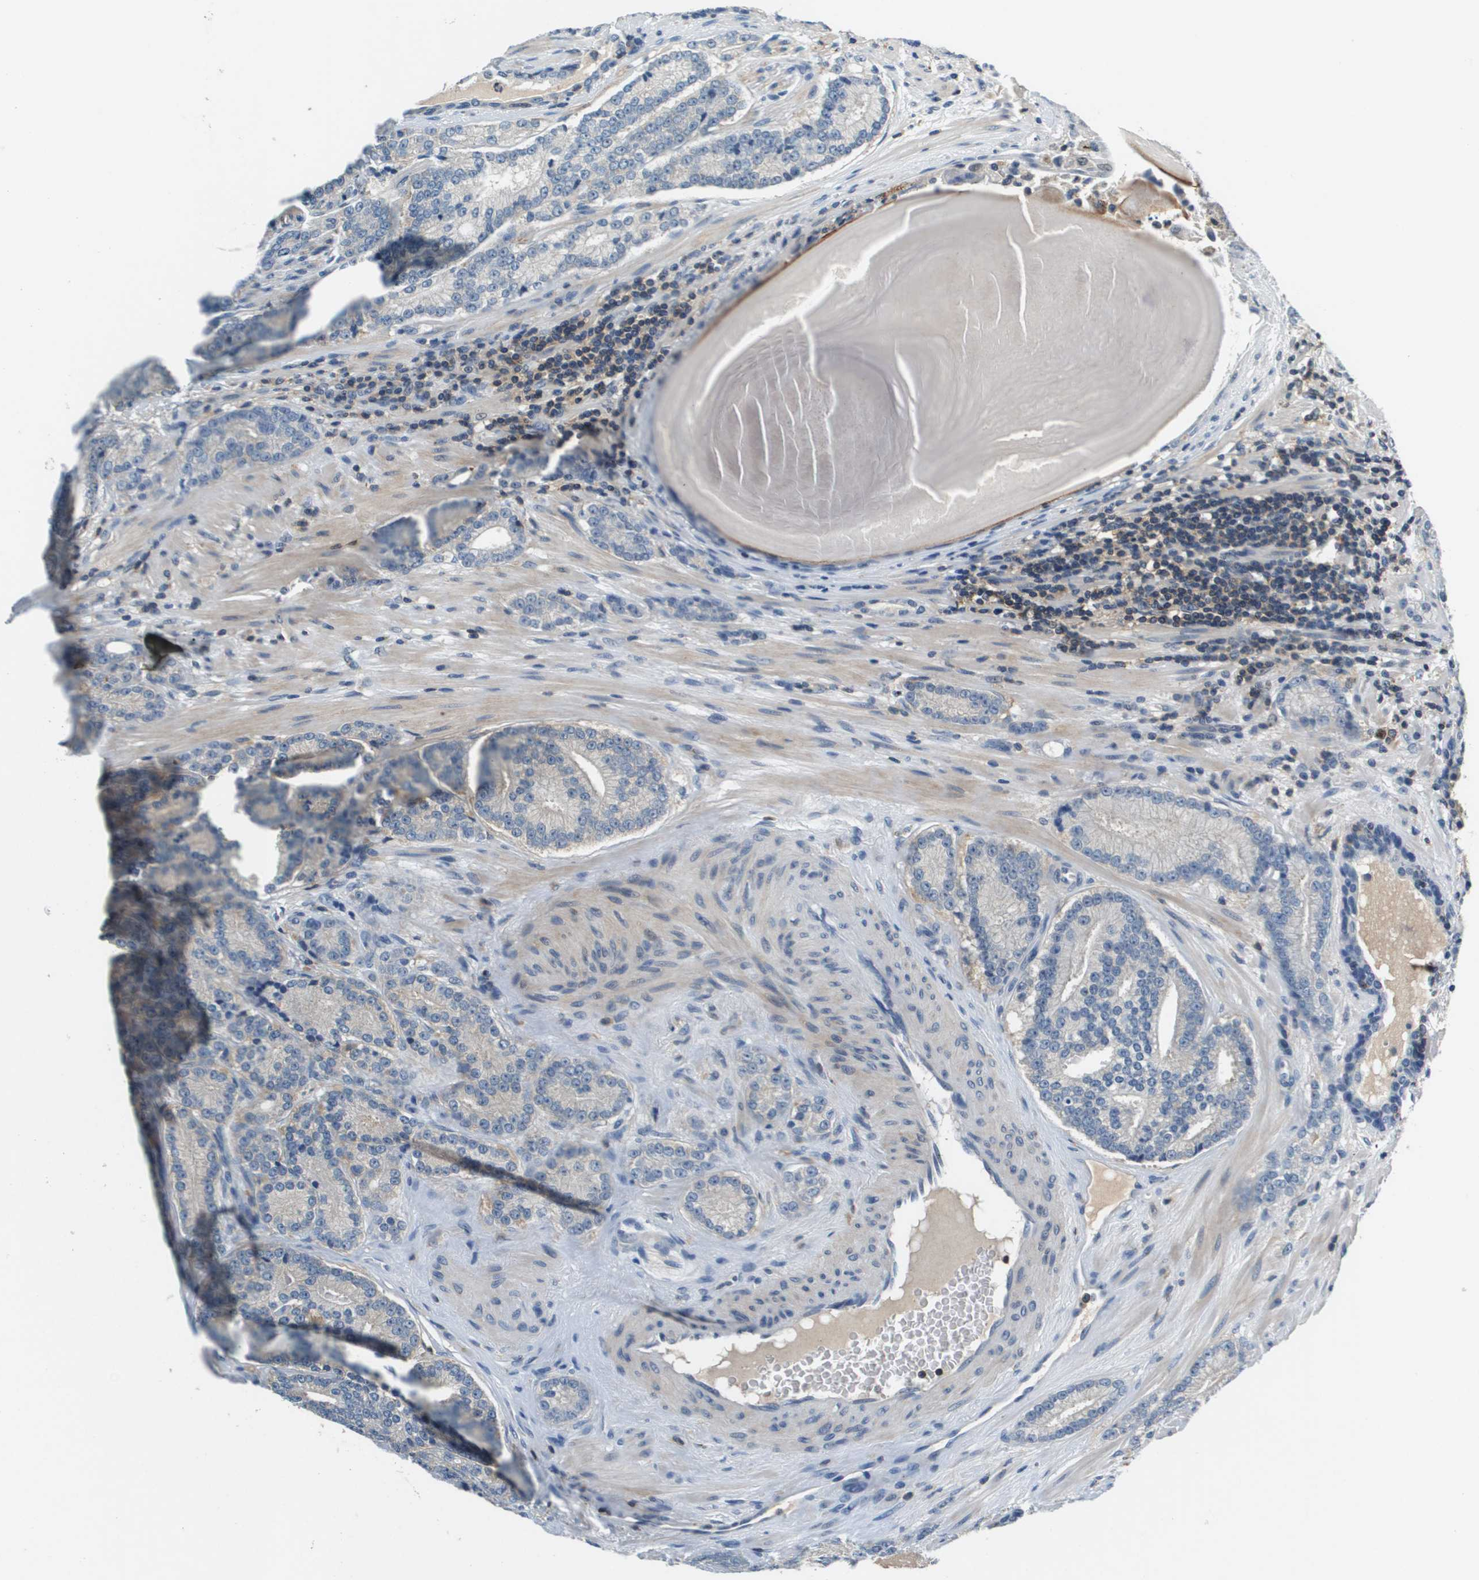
{"staining": {"intensity": "weak", "quantity": "25%-75%", "location": "cytoplasmic/membranous"}, "tissue": "prostate cancer", "cell_type": "Tumor cells", "image_type": "cancer", "snomed": [{"axis": "morphology", "description": "Adenocarcinoma, High grade"}, {"axis": "topography", "description": "Prostate"}], "caption": "The photomicrograph exhibits staining of high-grade adenocarcinoma (prostate), revealing weak cytoplasmic/membranous protein expression (brown color) within tumor cells. (DAB (3,3'-diaminobenzidine) = brown stain, brightfield microscopy at high magnification).", "gene": "KCNQ5", "patient": {"sex": "male", "age": 61}}